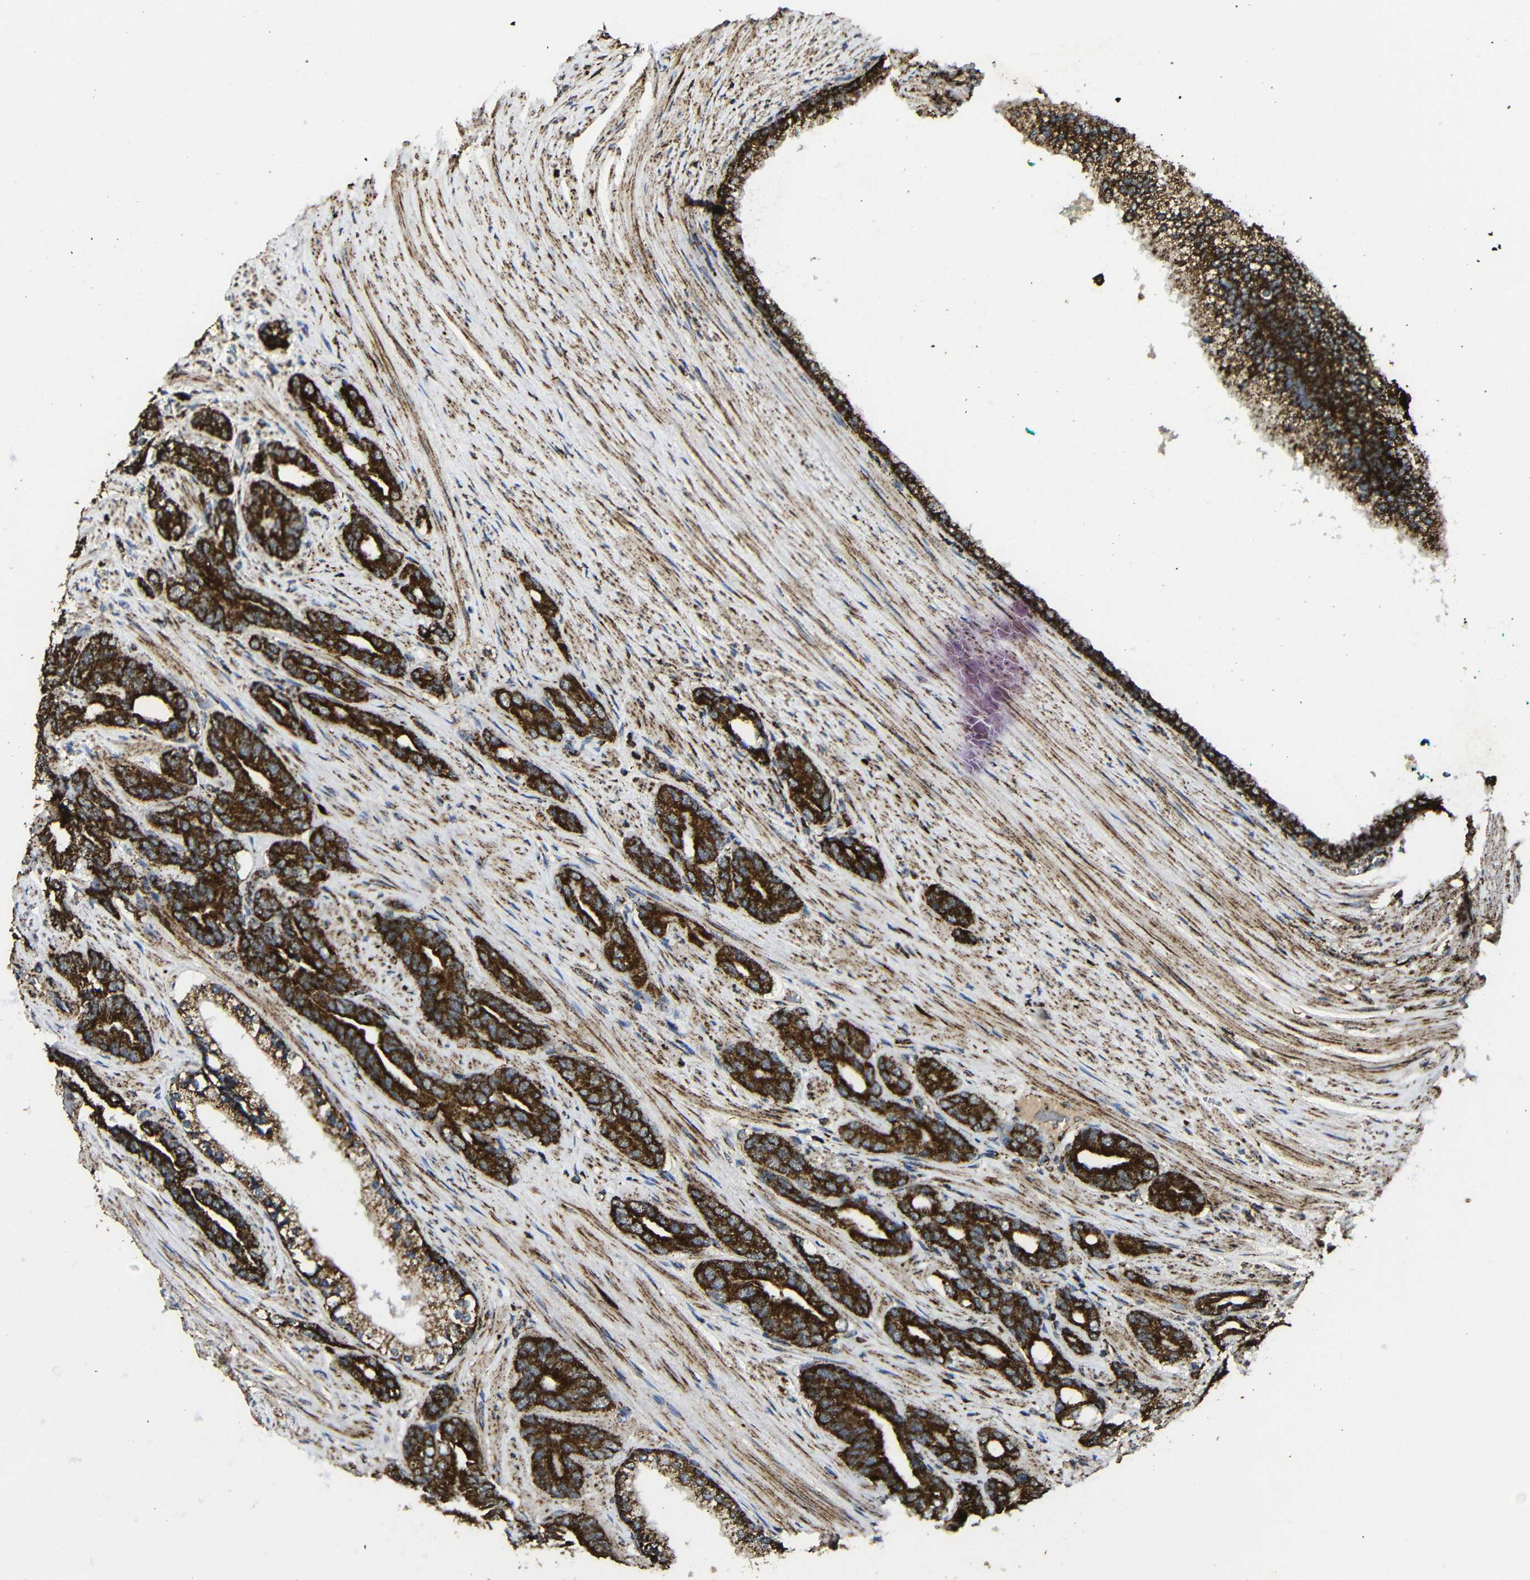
{"staining": {"intensity": "strong", "quantity": ">75%", "location": "cytoplasmic/membranous"}, "tissue": "prostate cancer", "cell_type": "Tumor cells", "image_type": "cancer", "snomed": [{"axis": "morphology", "description": "Adenocarcinoma, Low grade"}, {"axis": "topography", "description": "Prostate"}], "caption": "Immunohistochemistry staining of prostate cancer (adenocarcinoma (low-grade)), which demonstrates high levels of strong cytoplasmic/membranous positivity in approximately >75% of tumor cells indicating strong cytoplasmic/membranous protein expression. The staining was performed using DAB (3,3'-diaminobenzidine) (brown) for protein detection and nuclei were counterstained in hematoxylin (blue).", "gene": "ATP5F1A", "patient": {"sex": "male", "age": 63}}